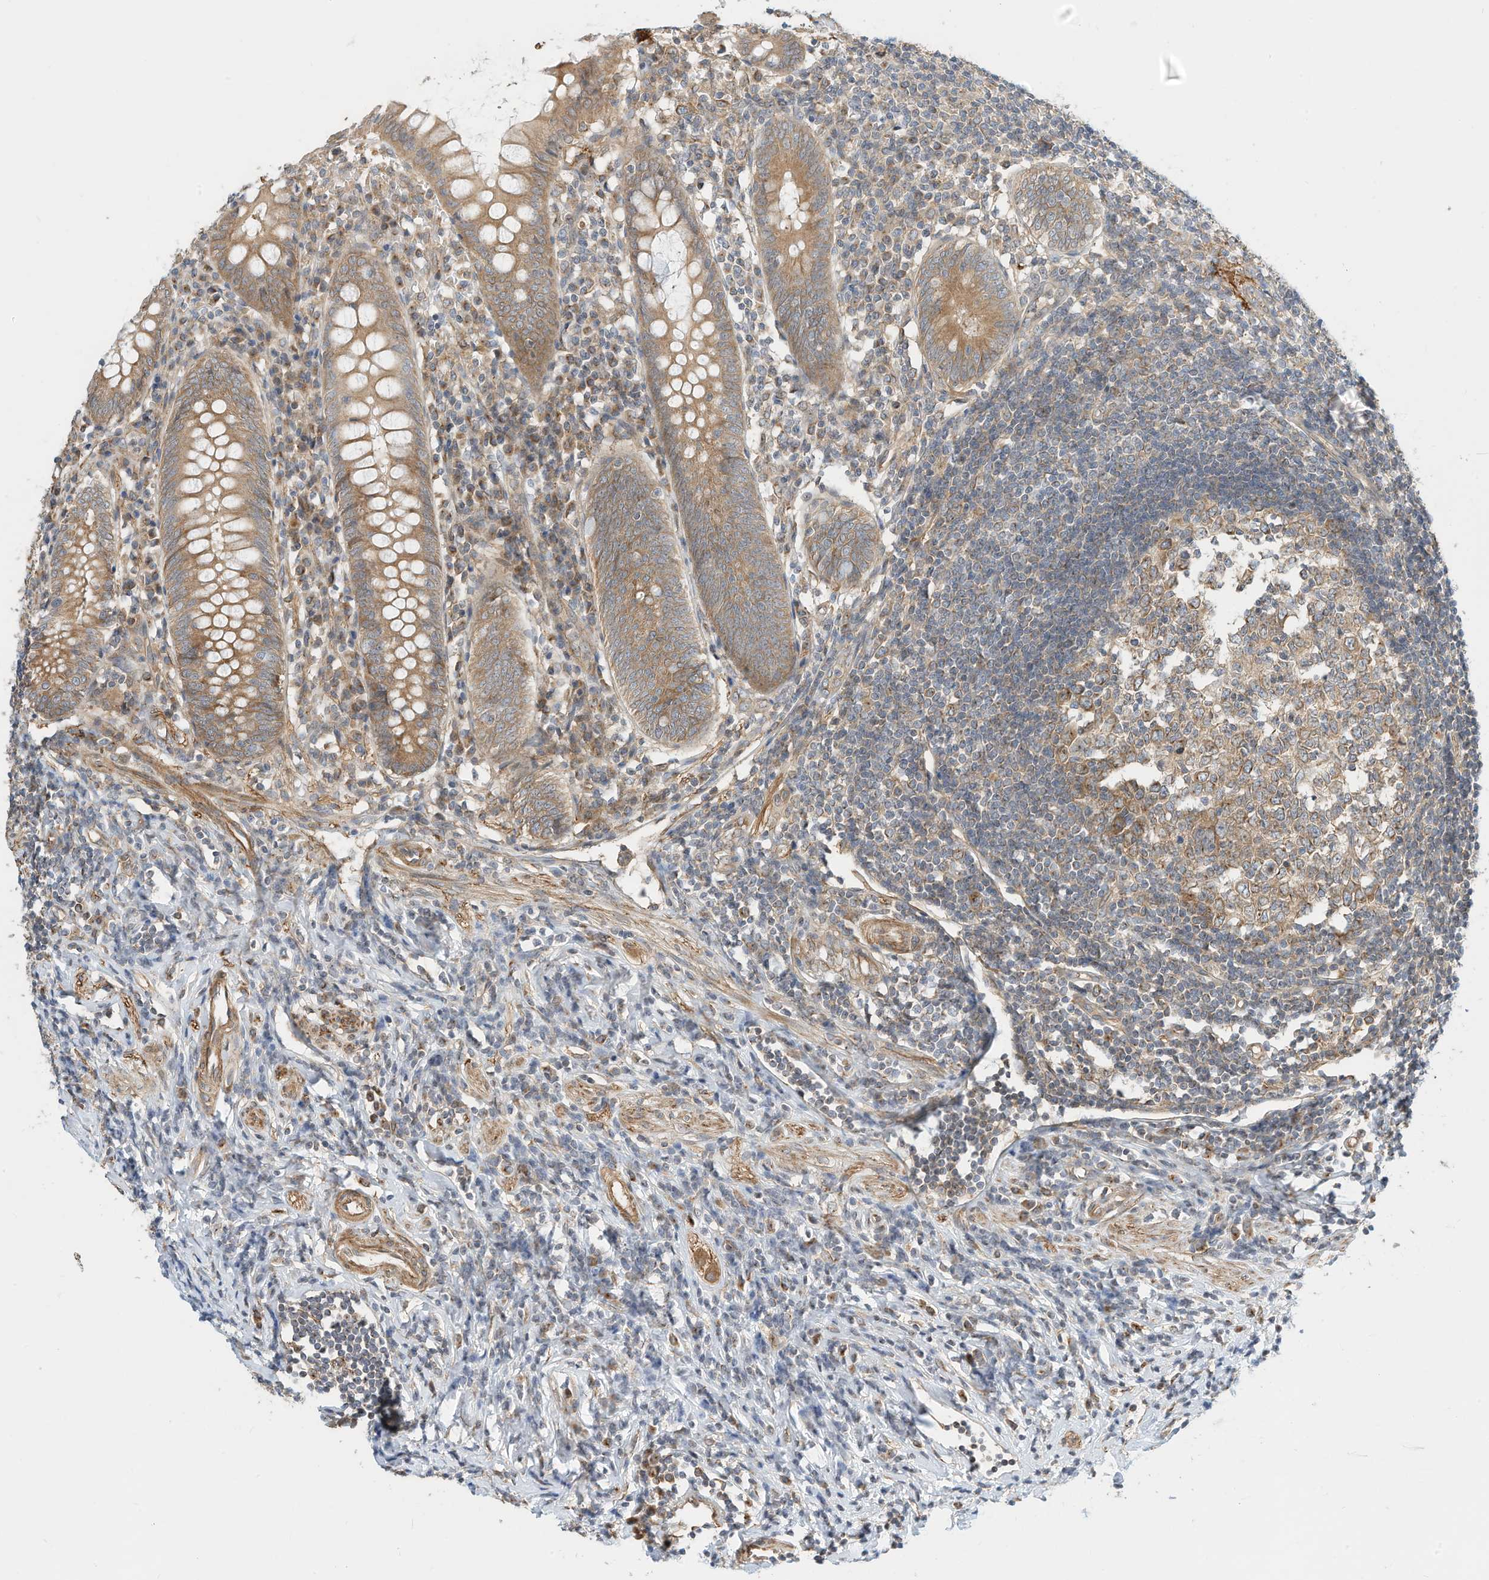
{"staining": {"intensity": "moderate", "quantity": ">75%", "location": "cytoplasmic/membranous"}, "tissue": "appendix", "cell_type": "Glandular cells", "image_type": "normal", "snomed": [{"axis": "morphology", "description": "Normal tissue, NOS"}, {"axis": "topography", "description": "Appendix"}], "caption": "Glandular cells demonstrate medium levels of moderate cytoplasmic/membranous positivity in about >75% of cells in unremarkable human appendix. Using DAB (3,3'-diaminobenzidine) (brown) and hematoxylin (blue) stains, captured at high magnification using brightfield microscopy.", "gene": "OFD1", "patient": {"sex": "female", "age": 54}}